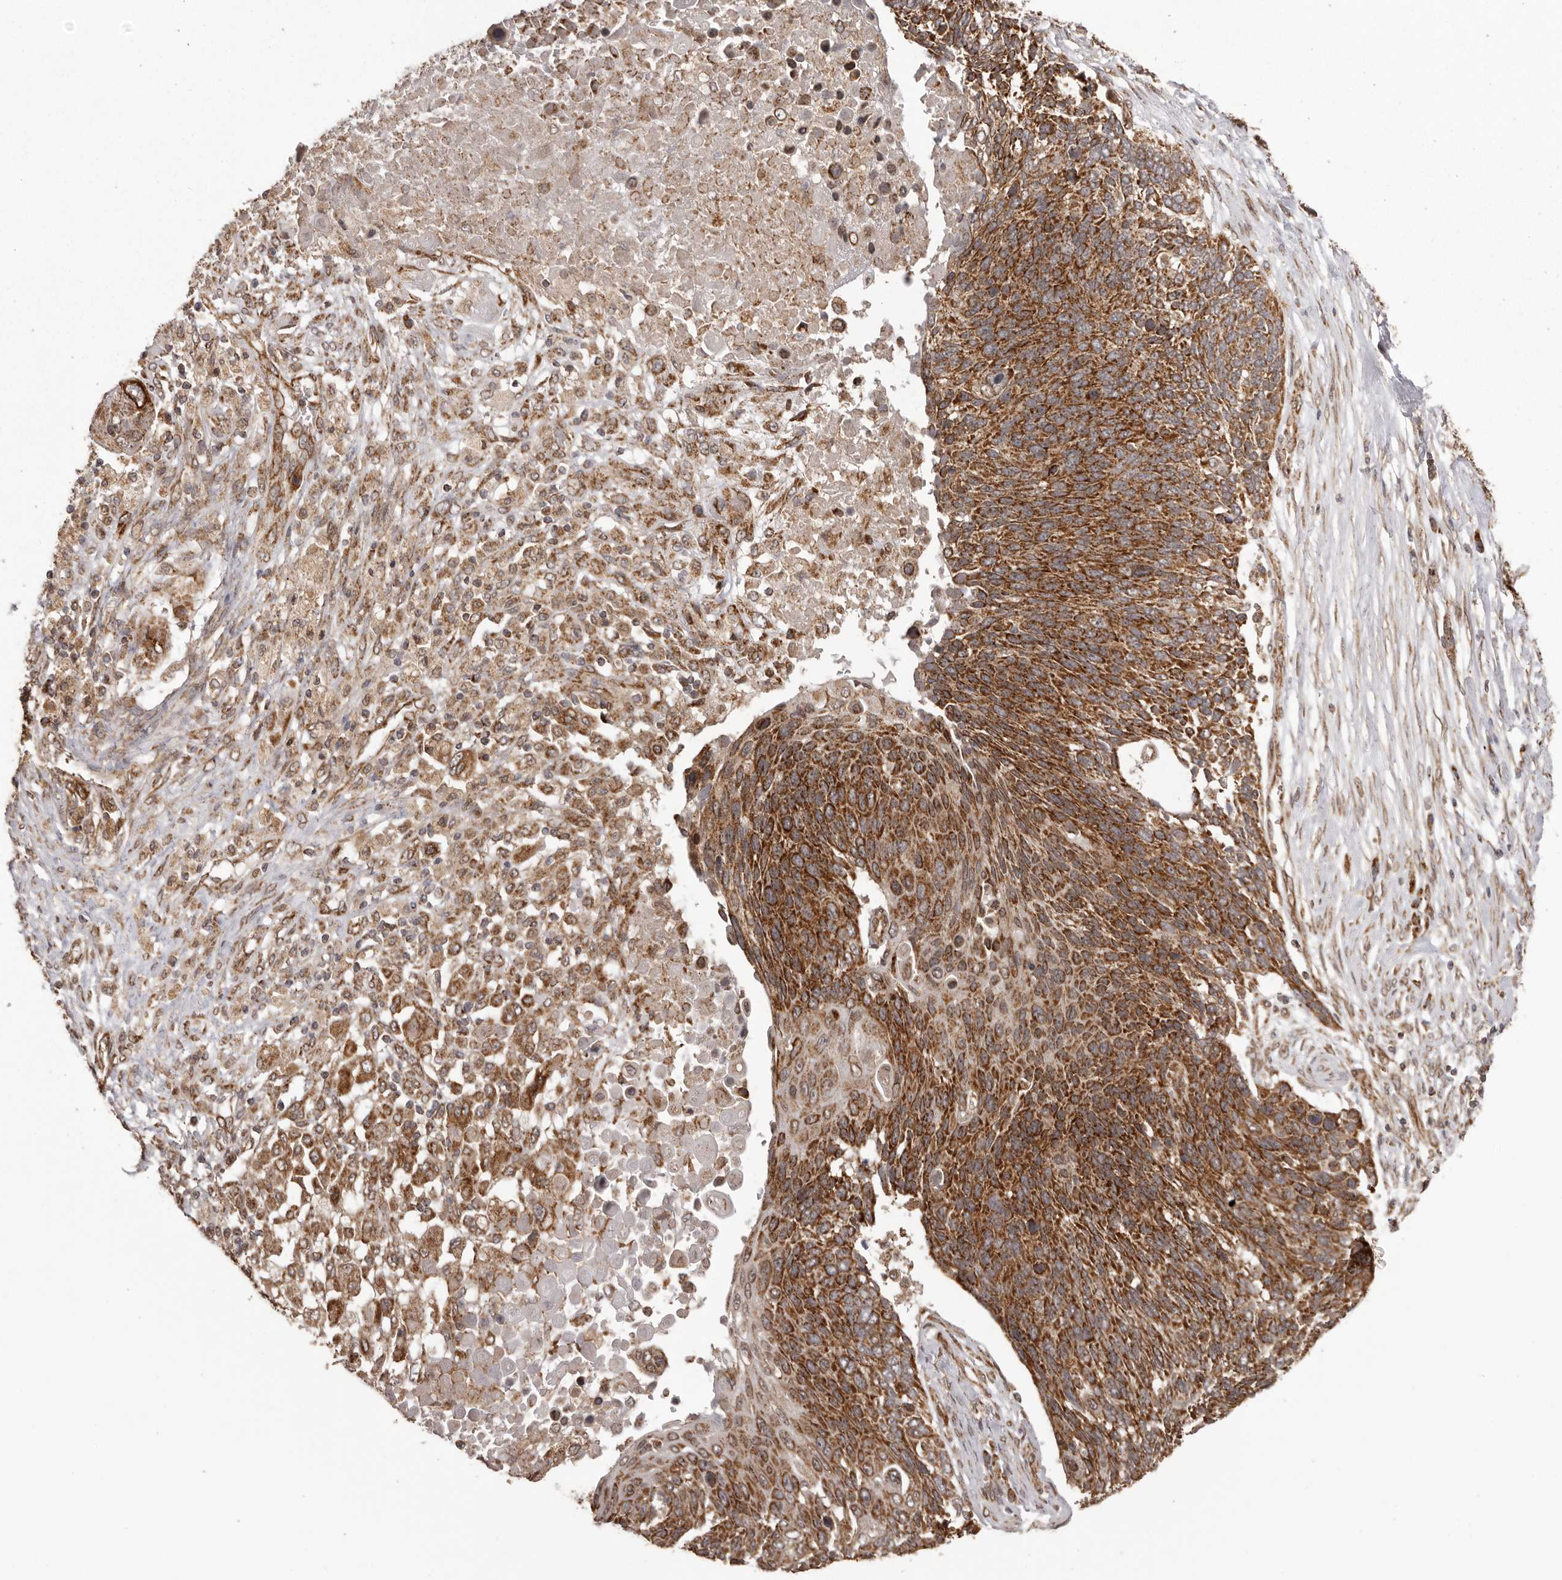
{"staining": {"intensity": "strong", "quantity": ">75%", "location": "cytoplasmic/membranous"}, "tissue": "lung cancer", "cell_type": "Tumor cells", "image_type": "cancer", "snomed": [{"axis": "morphology", "description": "Squamous cell carcinoma, NOS"}, {"axis": "topography", "description": "Lung"}], "caption": "Strong cytoplasmic/membranous positivity for a protein is present in about >75% of tumor cells of lung cancer (squamous cell carcinoma) using immunohistochemistry.", "gene": "CHRM2", "patient": {"sex": "male", "age": 66}}